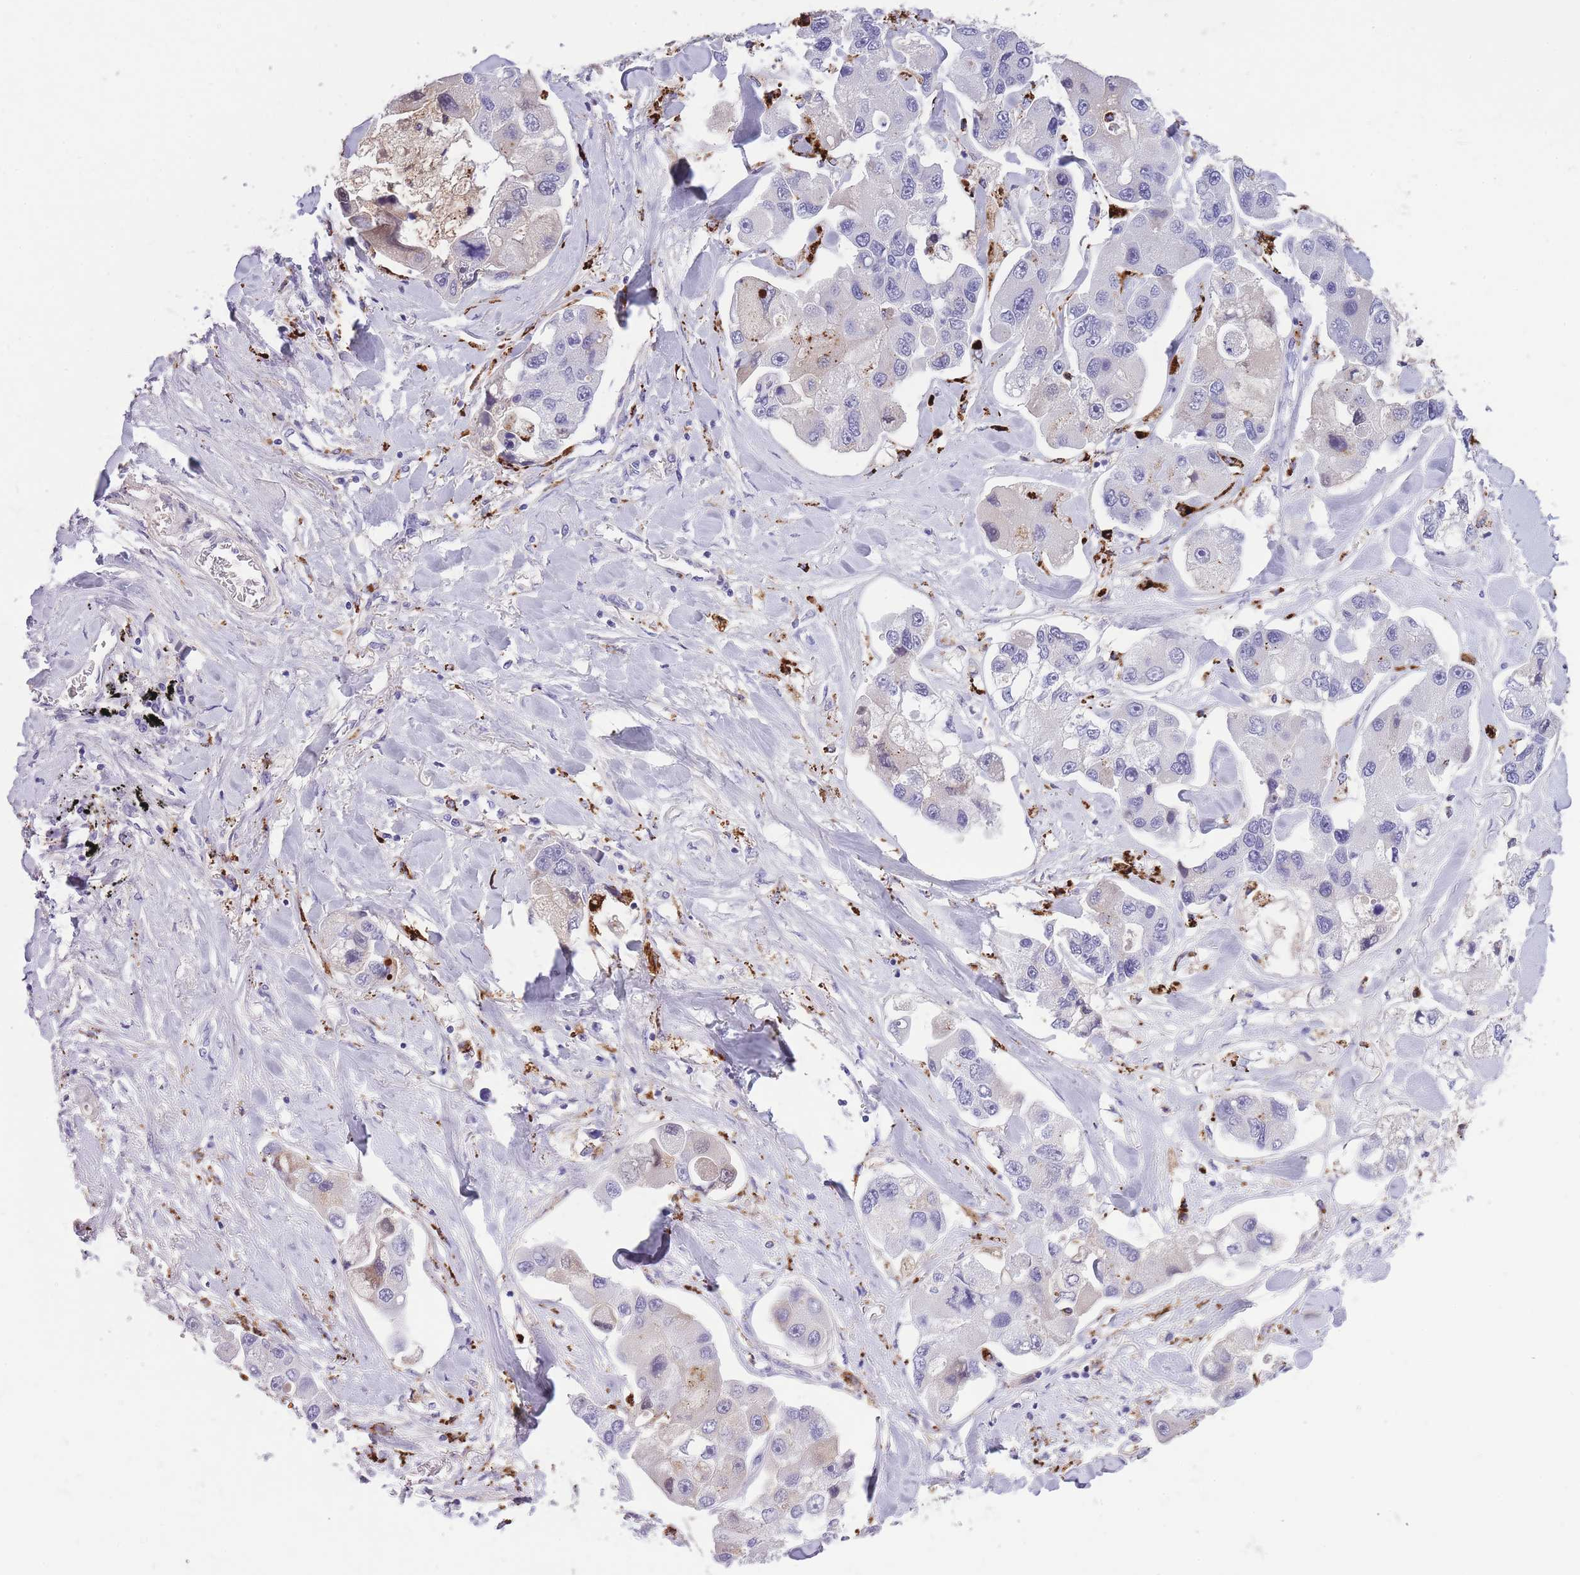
{"staining": {"intensity": "weak", "quantity": "<25%", "location": "cytoplasmic/membranous"}, "tissue": "lung cancer", "cell_type": "Tumor cells", "image_type": "cancer", "snomed": [{"axis": "morphology", "description": "Adenocarcinoma, NOS"}, {"axis": "topography", "description": "Lung"}], "caption": "Lung cancer stained for a protein using immunohistochemistry demonstrates no positivity tumor cells.", "gene": "GNAT1", "patient": {"sex": "female", "age": 54}}